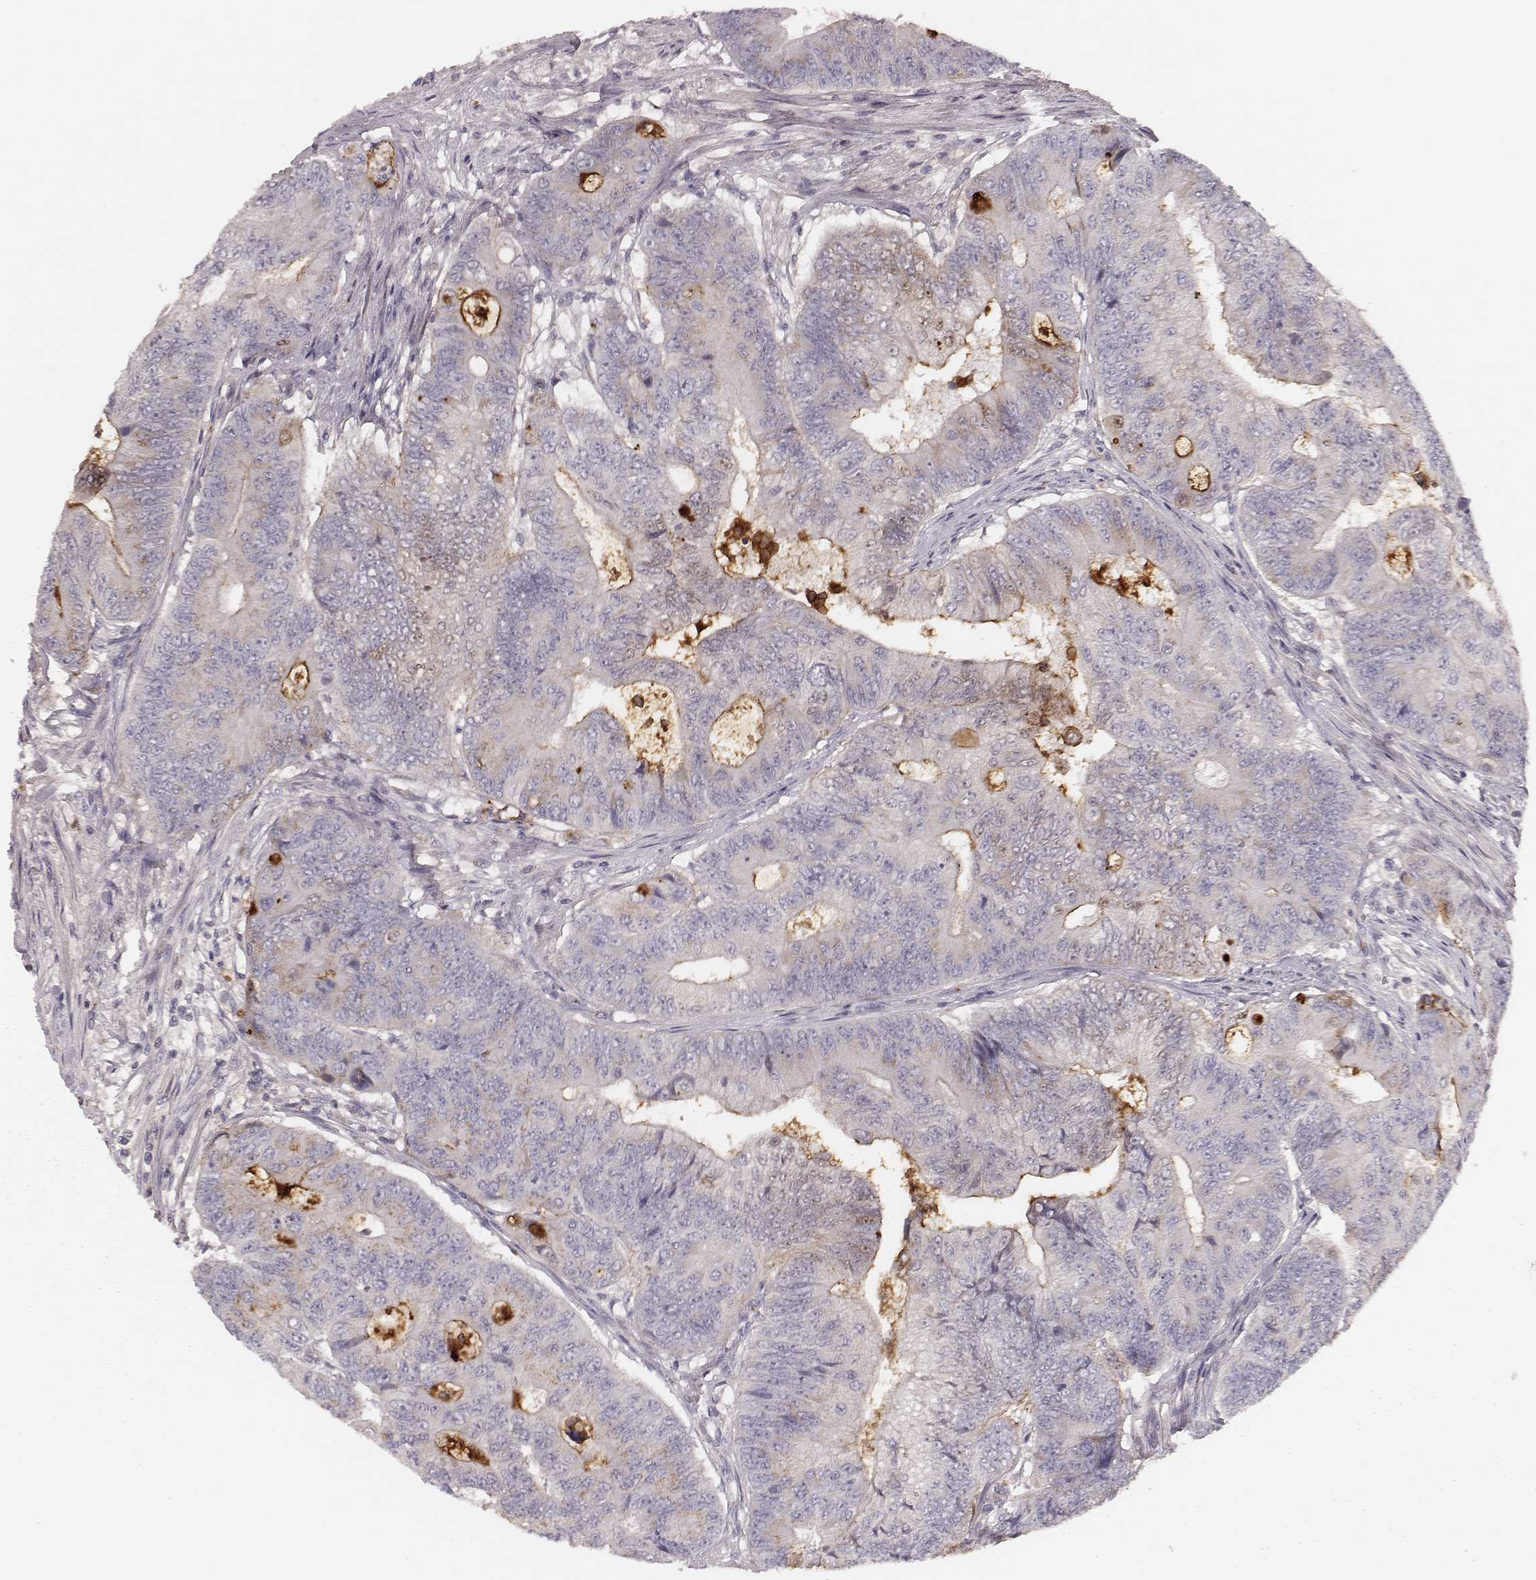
{"staining": {"intensity": "weak", "quantity": "<25%", "location": "cytoplasmic/membranous"}, "tissue": "colorectal cancer", "cell_type": "Tumor cells", "image_type": "cancer", "snomed": [{"axis": "morphology", "description": "Adenocarcinoma, NOS"}, {"axis": "topography", "description": "Colon"}], "caption": "DAB (3,3'-diaminobenzidine) immunohistochemical staining of human colorectal adenocarcinoma displays no significant expression in tumor cells.", "gene": "SDCBP2", "patient": {"sex": "female", "age": 48}}